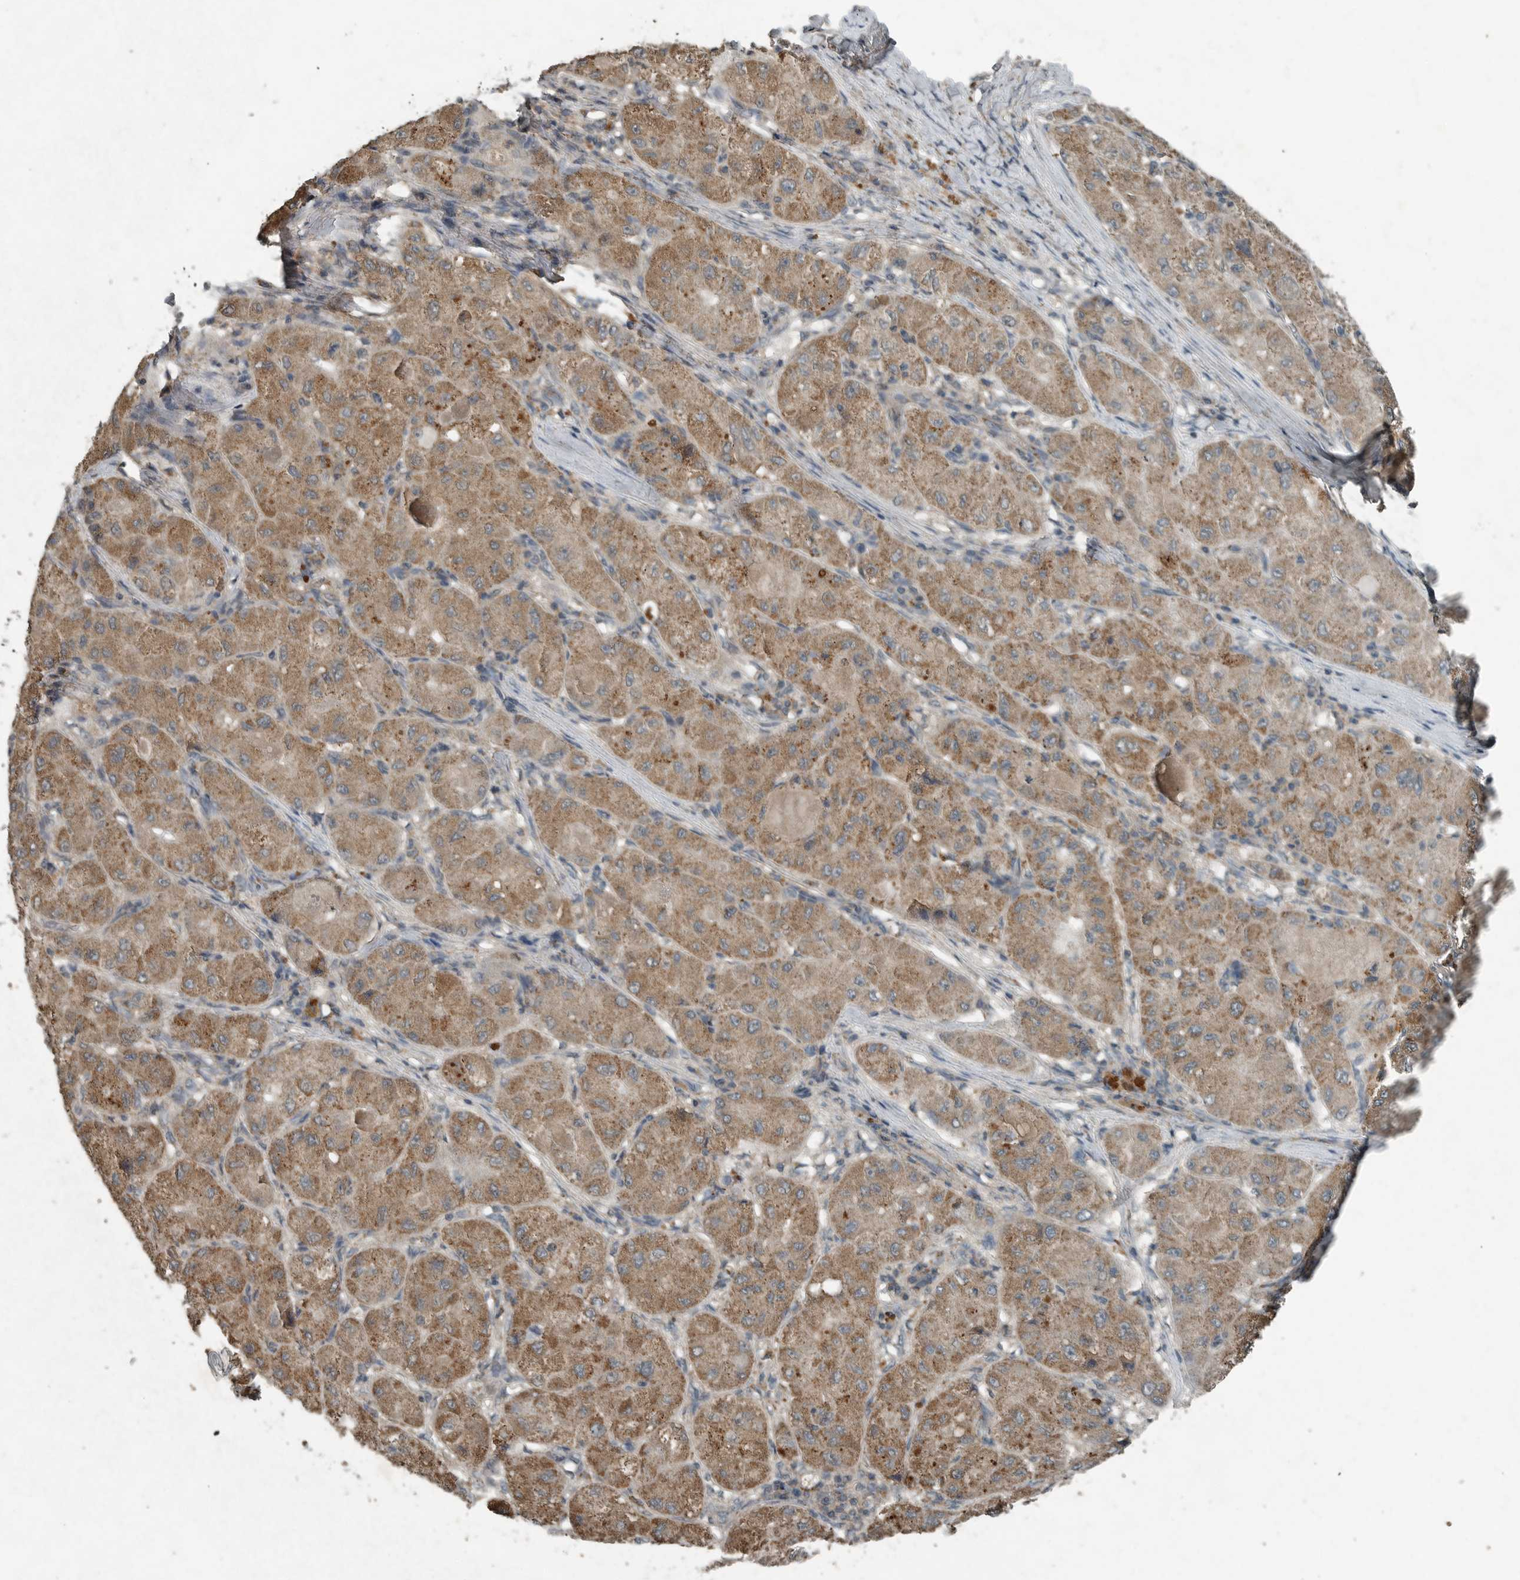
{"staining": {"intensity": "moderate", "quantity": ">75%", "location": "cytoplasmic/membranous"}, "tissue": "liver cancer", "cell_type": "Tumor cells", "image_type": "cancer", "snomed": [{"axis": "morphology", "description": "Carcinoma, Hepatocellular, NOS"}, {"axis": "topography", "description": "Liver"}], "caption": "This histopathology image displays immunohistochemistry (IHC) staining of hepatocellular carcinoma (liver), with medium moderate cytoplasmic/membranous expression in about >75% of tumor cells.", "gene": "IL6ST", "patient": {"sex": "male", "age": 80}}